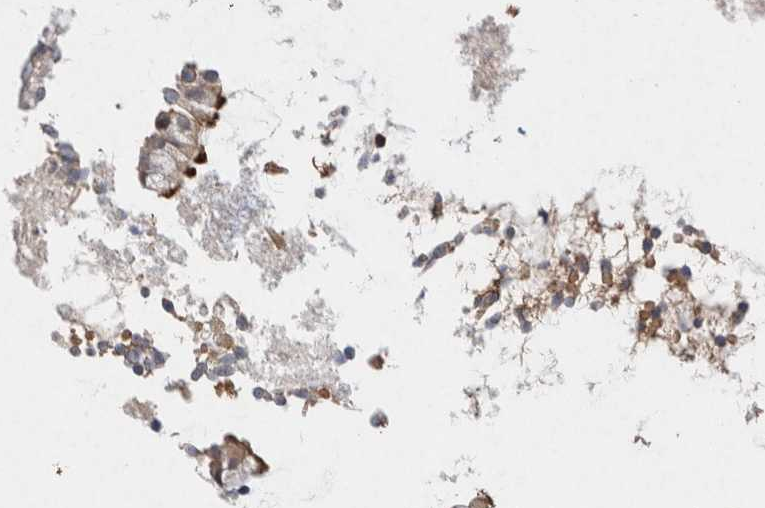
{"staining": {"intensity": "strong", "quantity": "25%-75%", "location": "cytoplasmic/membranous"}, "tissue": "nasopharynx", "cell_type": "Respiratory epithelial cells", "image_type": "normal", "snomed": [{"axis": "morphology", "description": "Normal tissue, NOS"}, {"axis": "topography", "description": "Nasopharynx"}], "caption": "Human nasopharynx stained for a protein (brown) shows strong cytoplasmic/membranous positive positivity in approximately 25%-75% of respiratory epithelial cells.", "gene": "CMTM4", "patient": {"sex": "male", "age": 21}}